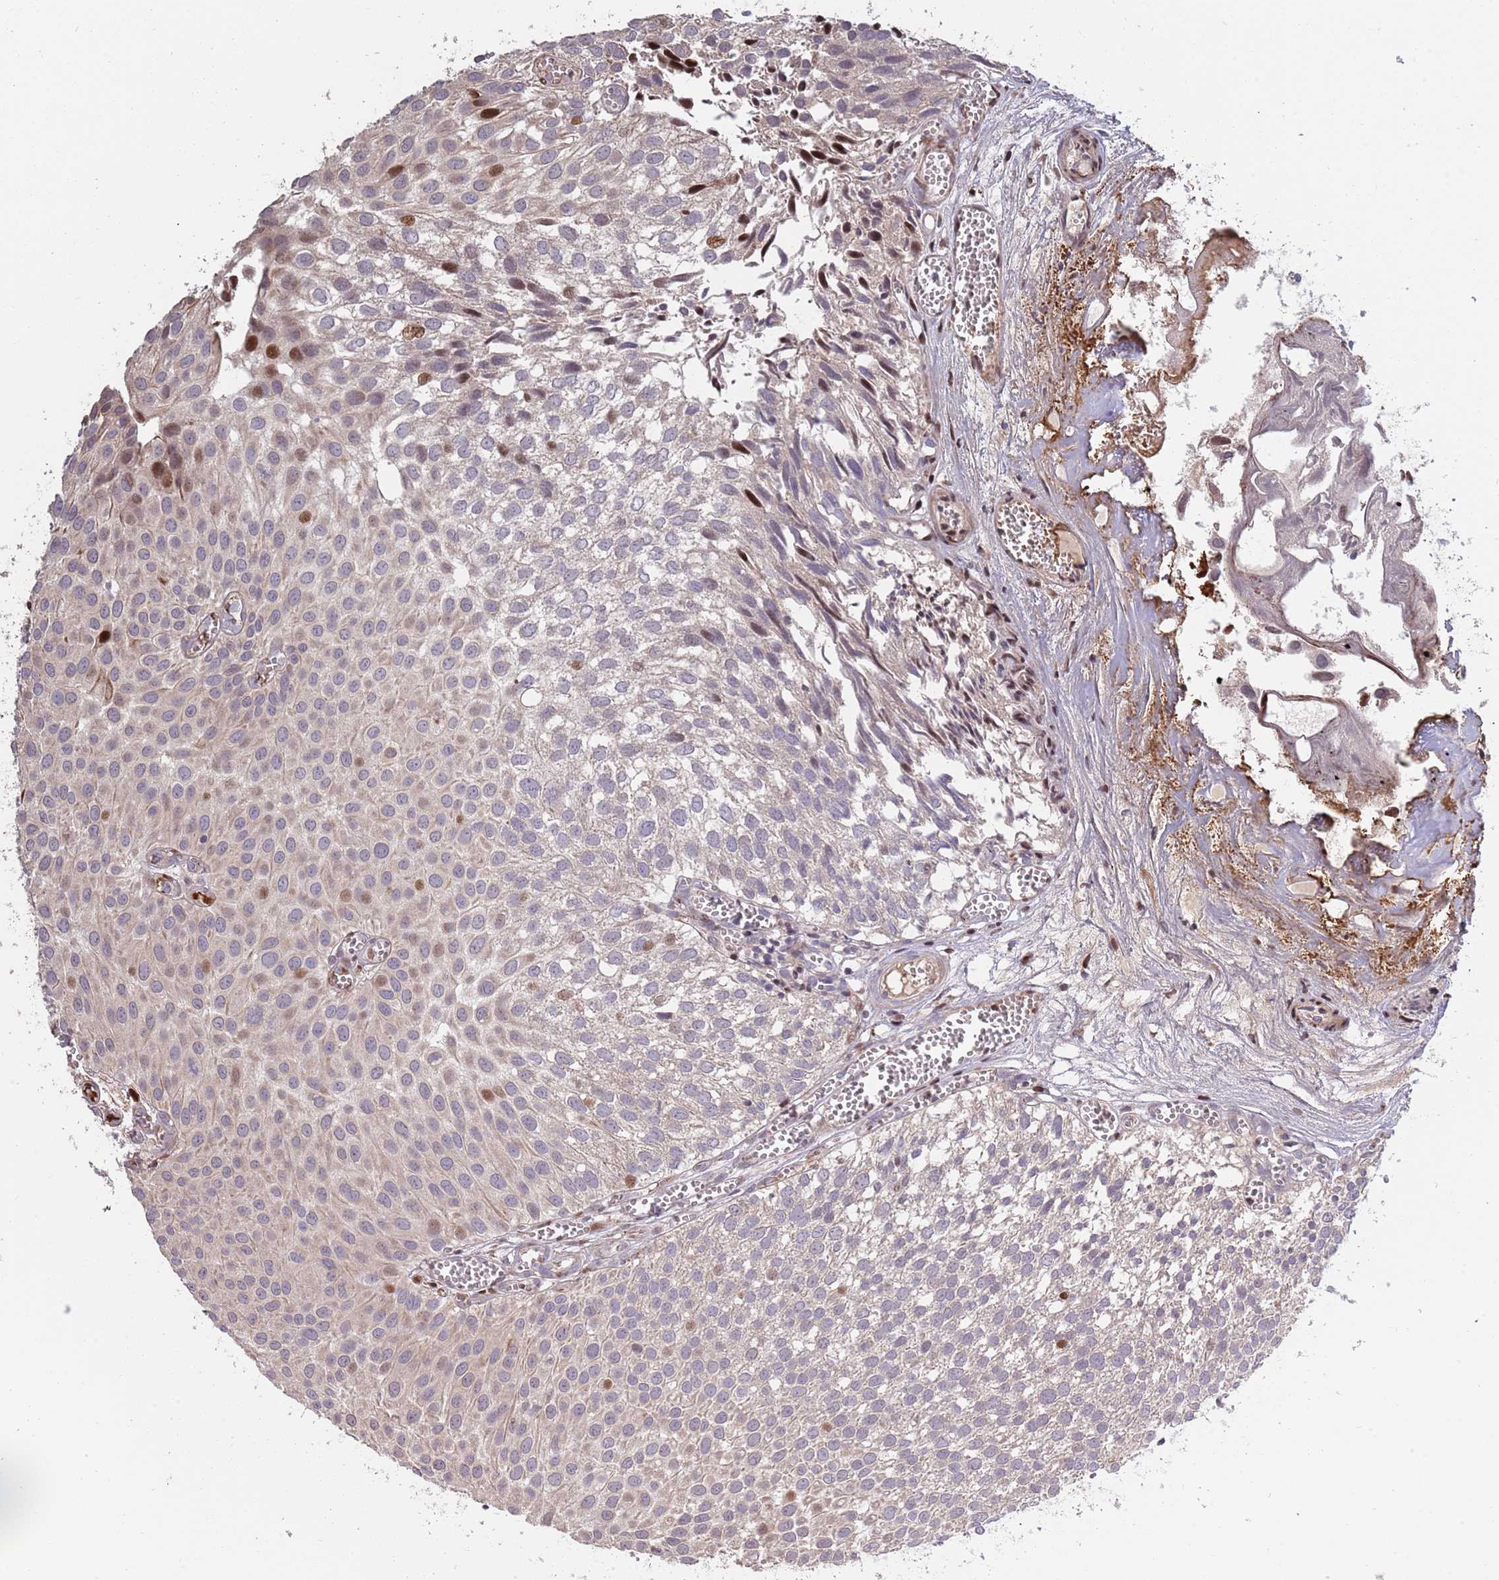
{"staining": {"intensity": "moderate", "quantity": "<25%", "location": "nuclear"}, "tissue": "urothelial cancer", "cell_type": "Tumor cells", "image_type": "cancer", "snomed": [{"axis": "morphology", "description": "Urothelial carcinoma, Low grade"}, {"axis": "topography", "description": "Urinary bladder"}], "caption": "DAB (3,3'-diaminobenzidine) immunohistochemical staining of human urothelial carcinoma (low-grade) displays moderate nuclear protein expression in about <25% of tumor cells.", "gene": "SYNDIG1L", "patient": {"sex": "male", "age": 88}}